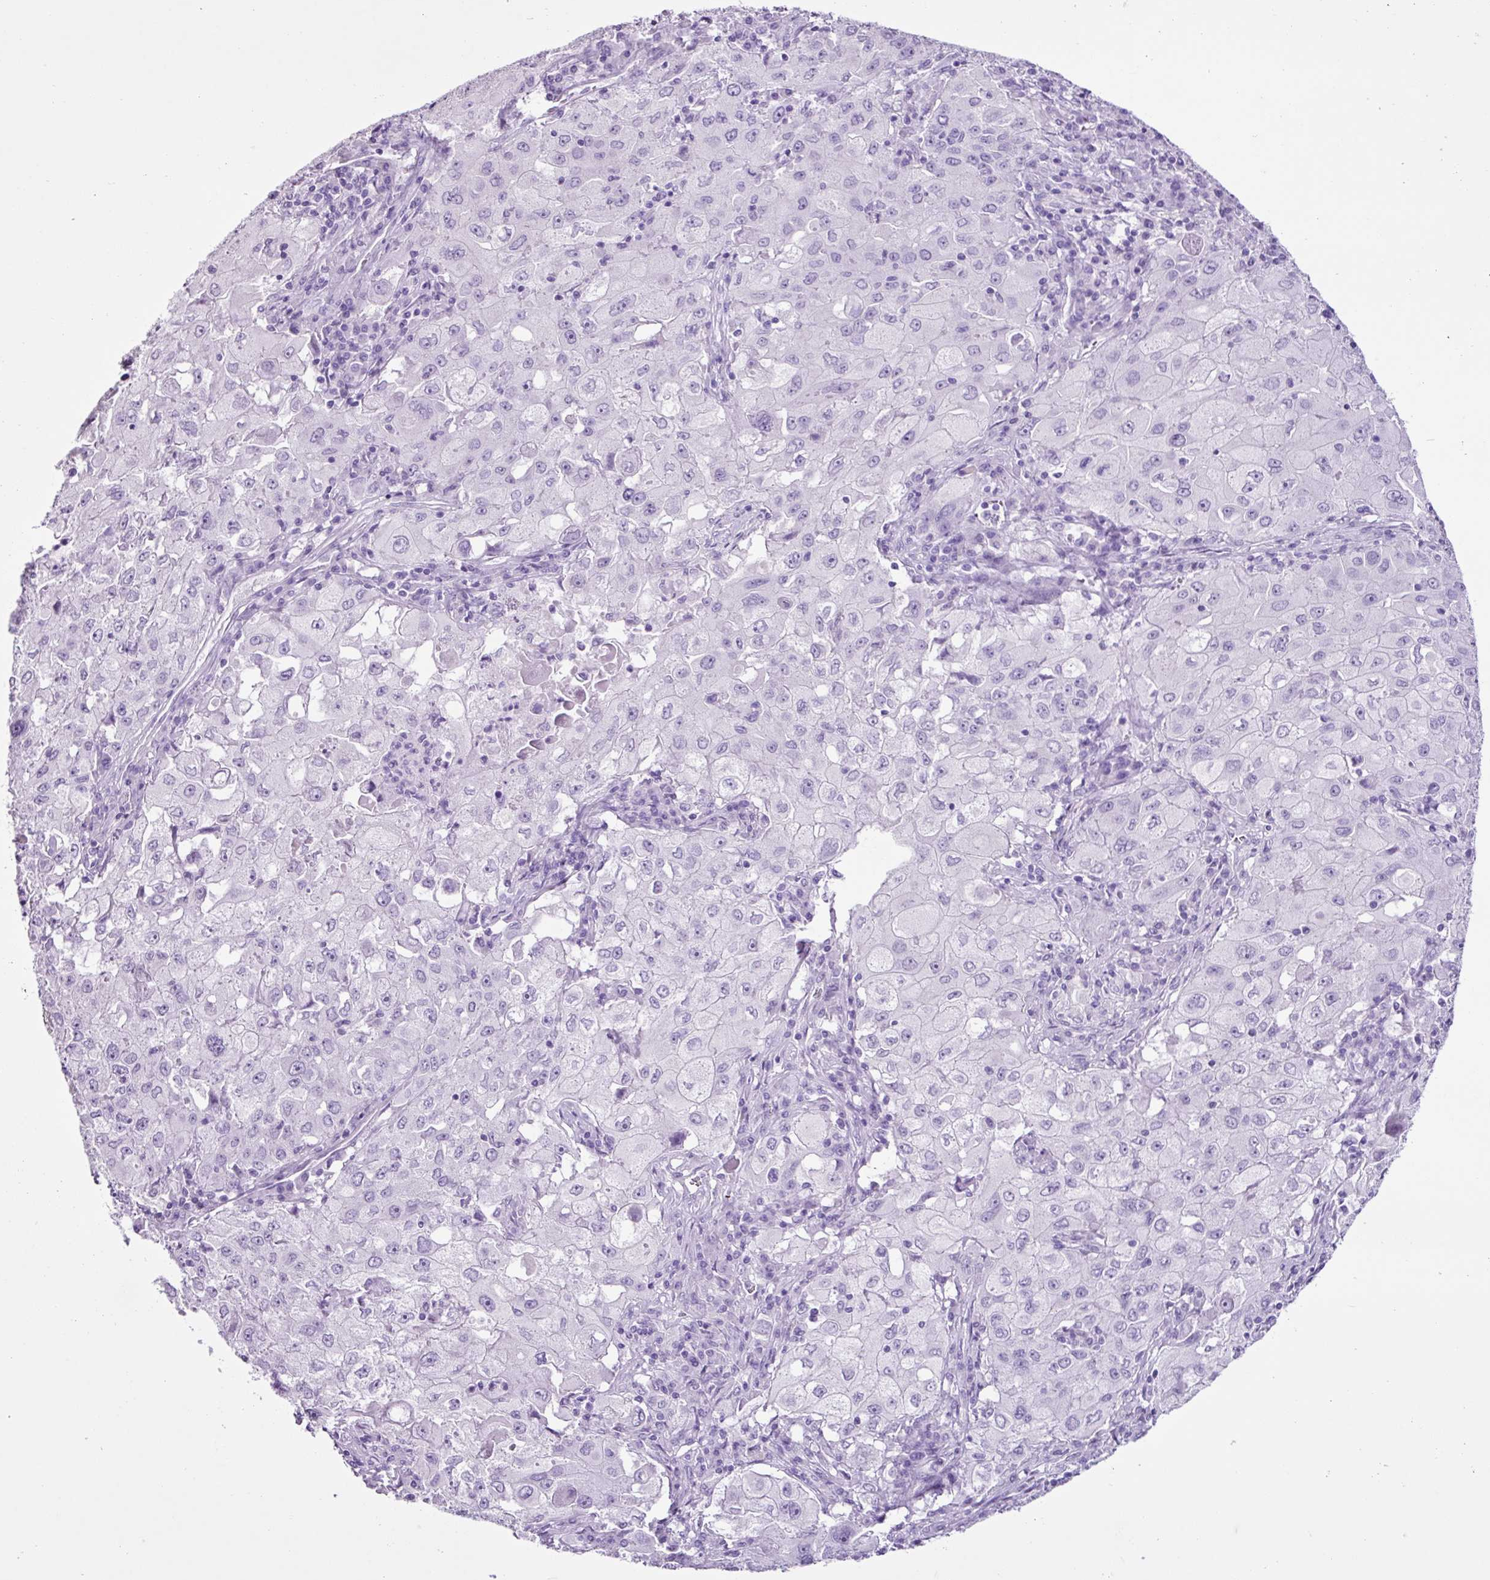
{"staining": {"intensity": "negative", "quantity": "none", "location": "none"}, "tissue": "lung cancer", "cell_type": "Tumor cells", "image_type": "cancer", "snomed": [{"axis": "morphology", "description": "Squamous cell carcinoma, NOS"}, {"axis": "topography", "description": "Lung"}], "caption": "There is no significant staining in tumor cells of lung squamous cell carcinoma.", "gene": "PGR", "patient": {"sex": "male", "age": 63}}